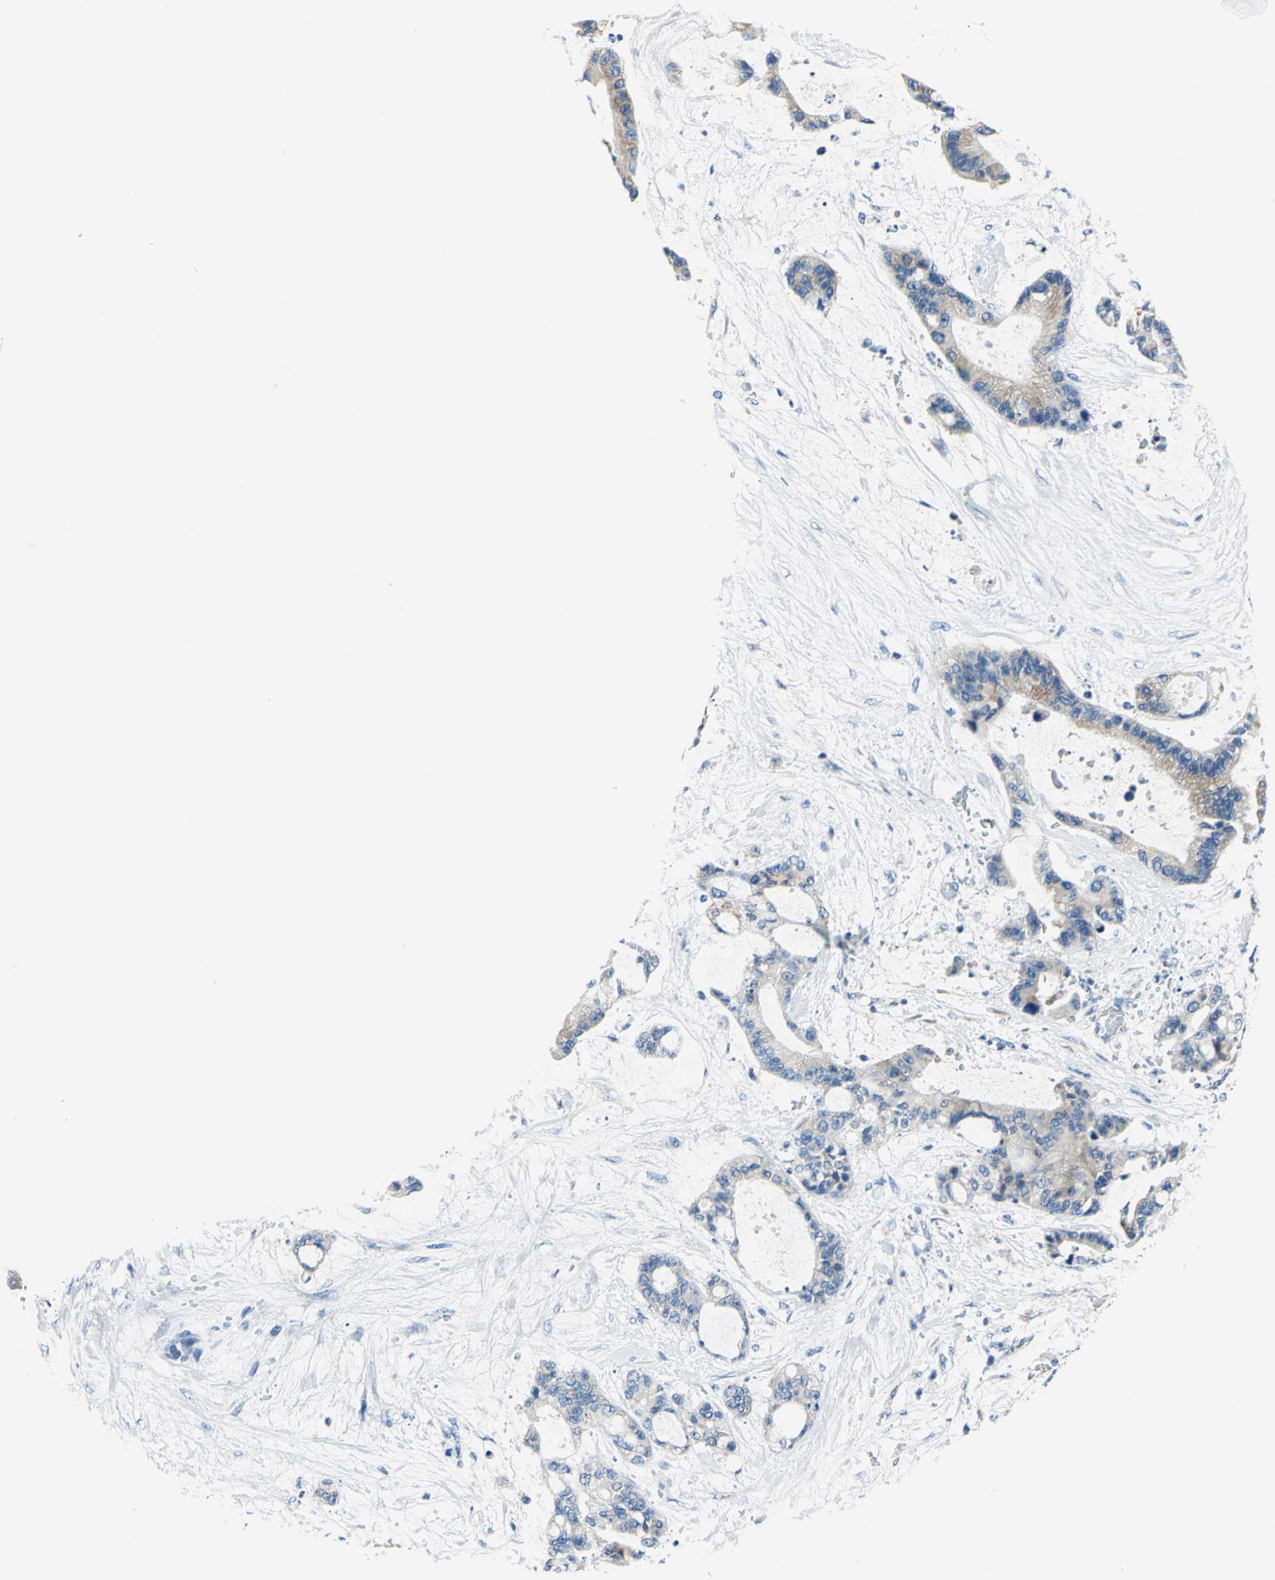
{"staining": {"intensity": "weak", "quantity": ">75%", "location": "cytoplasmic/membranous"}, "tissue": "liver cancer", "cell_type": "Tumor cells", "image_type": "cancer", "snomed": [{"axis": "morphology", "description": "Cholangiocarcinoma"}, {"axis": "topography", "description": "Liver"}], "caption": "Tumor cells exhibit low levels of weak cytoplasmic/membranous positivity in approximately >75% of cells in human liver cancer (cholangiocarcinoma).", "gene": "TRIM25", "patient": {"sex": "female", "age": 73}}